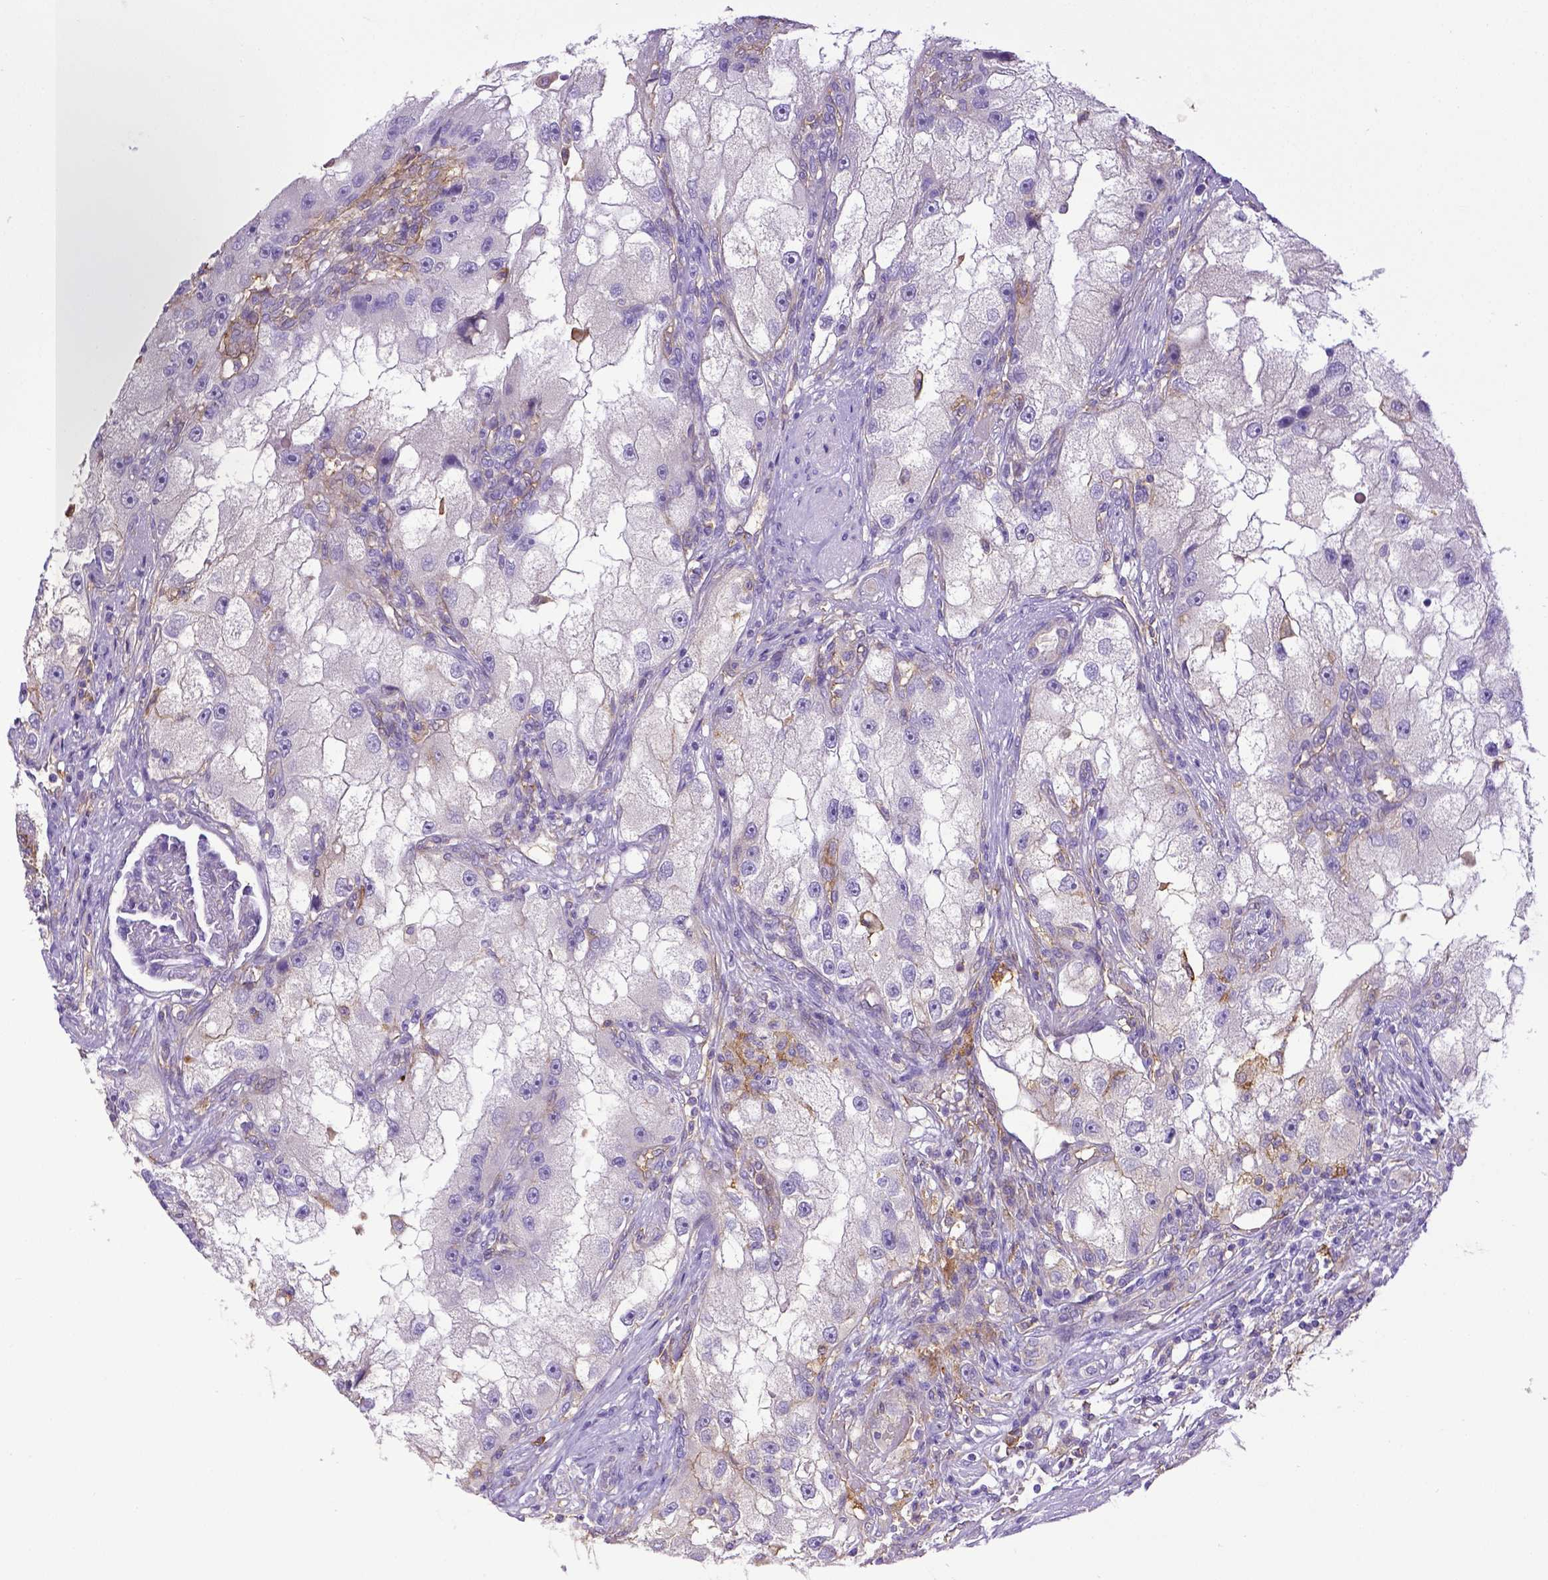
{"staining": {"intensity": "negative", "quantity": "none", "location": "none"}, "tissue": "renal cancer", "cell_type": "Tumor cells", "image_type": "cancer", "snomed": [{"axis": "morphology", "description": "Adenocarcinoma, NOS"}, {"axis": "topography", "description": "Kidney"}], "caption": "This is an IHC micrograph of renal cancer (adenocarcinoma). There is no positivity in tumor cells.", "gene": "CD40", "patient": {"sex": "male", "age": 63}}